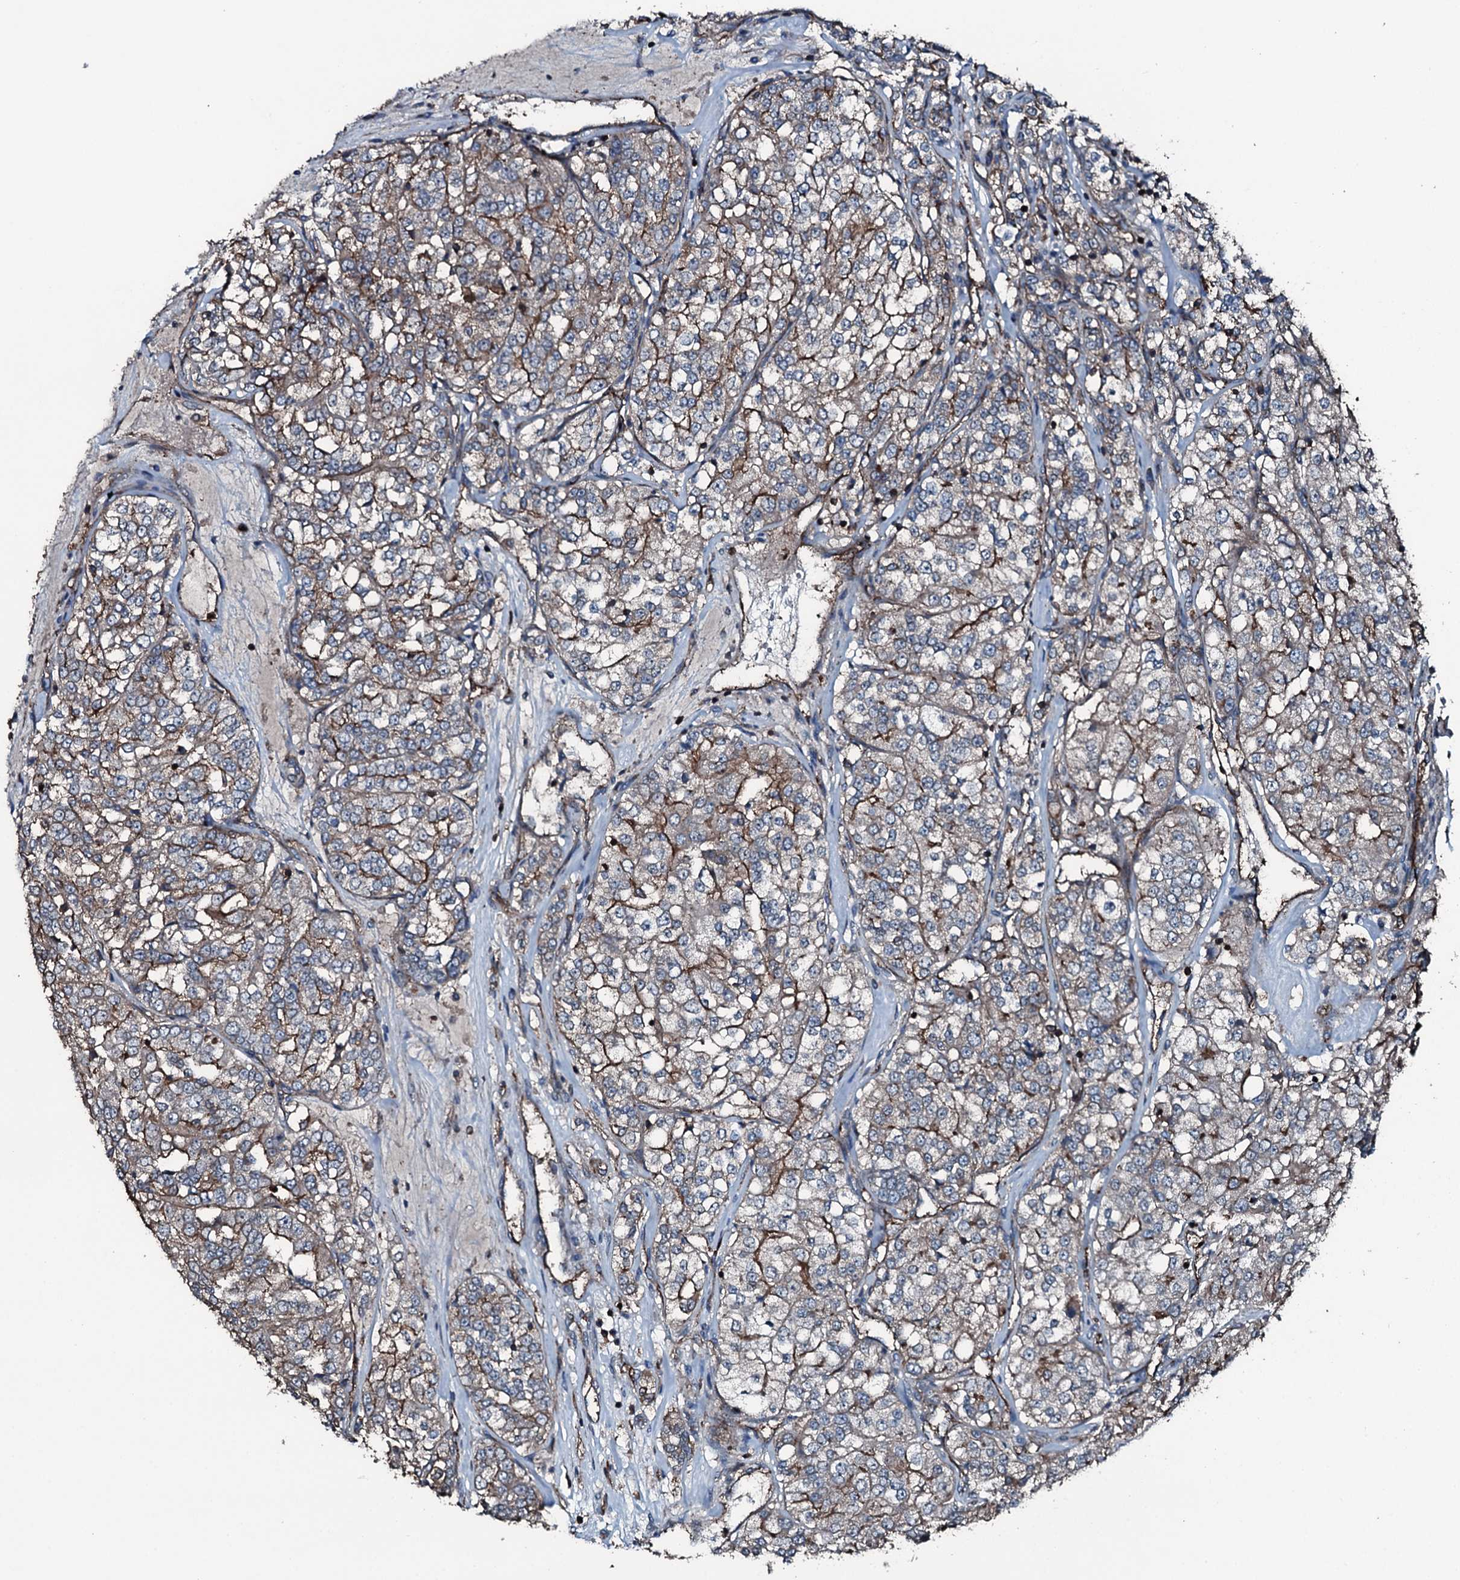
{"staining": {"intensity": "weak", "quantity": "25%-75%", "location": "cytoplasmic/membranous"}, "tissue": "renal cancer", "cell_type": "Tumor cells", "image_type": "cancer", "snomed": [{"axis": "morphology", "description": "Adenocarcinoma, NOS"}, {"axis": "topography", "description": "Kidney"}], "caption": "A histopathology image showing weak cytoplasmic/membranous staining in about 25%-75% of tumor cells in renal adenocarcinoma, as visualized by brown immunohistochemical staining.", "gene": "SLC25A38", "patient": {"sex": "female", "age": 63}}